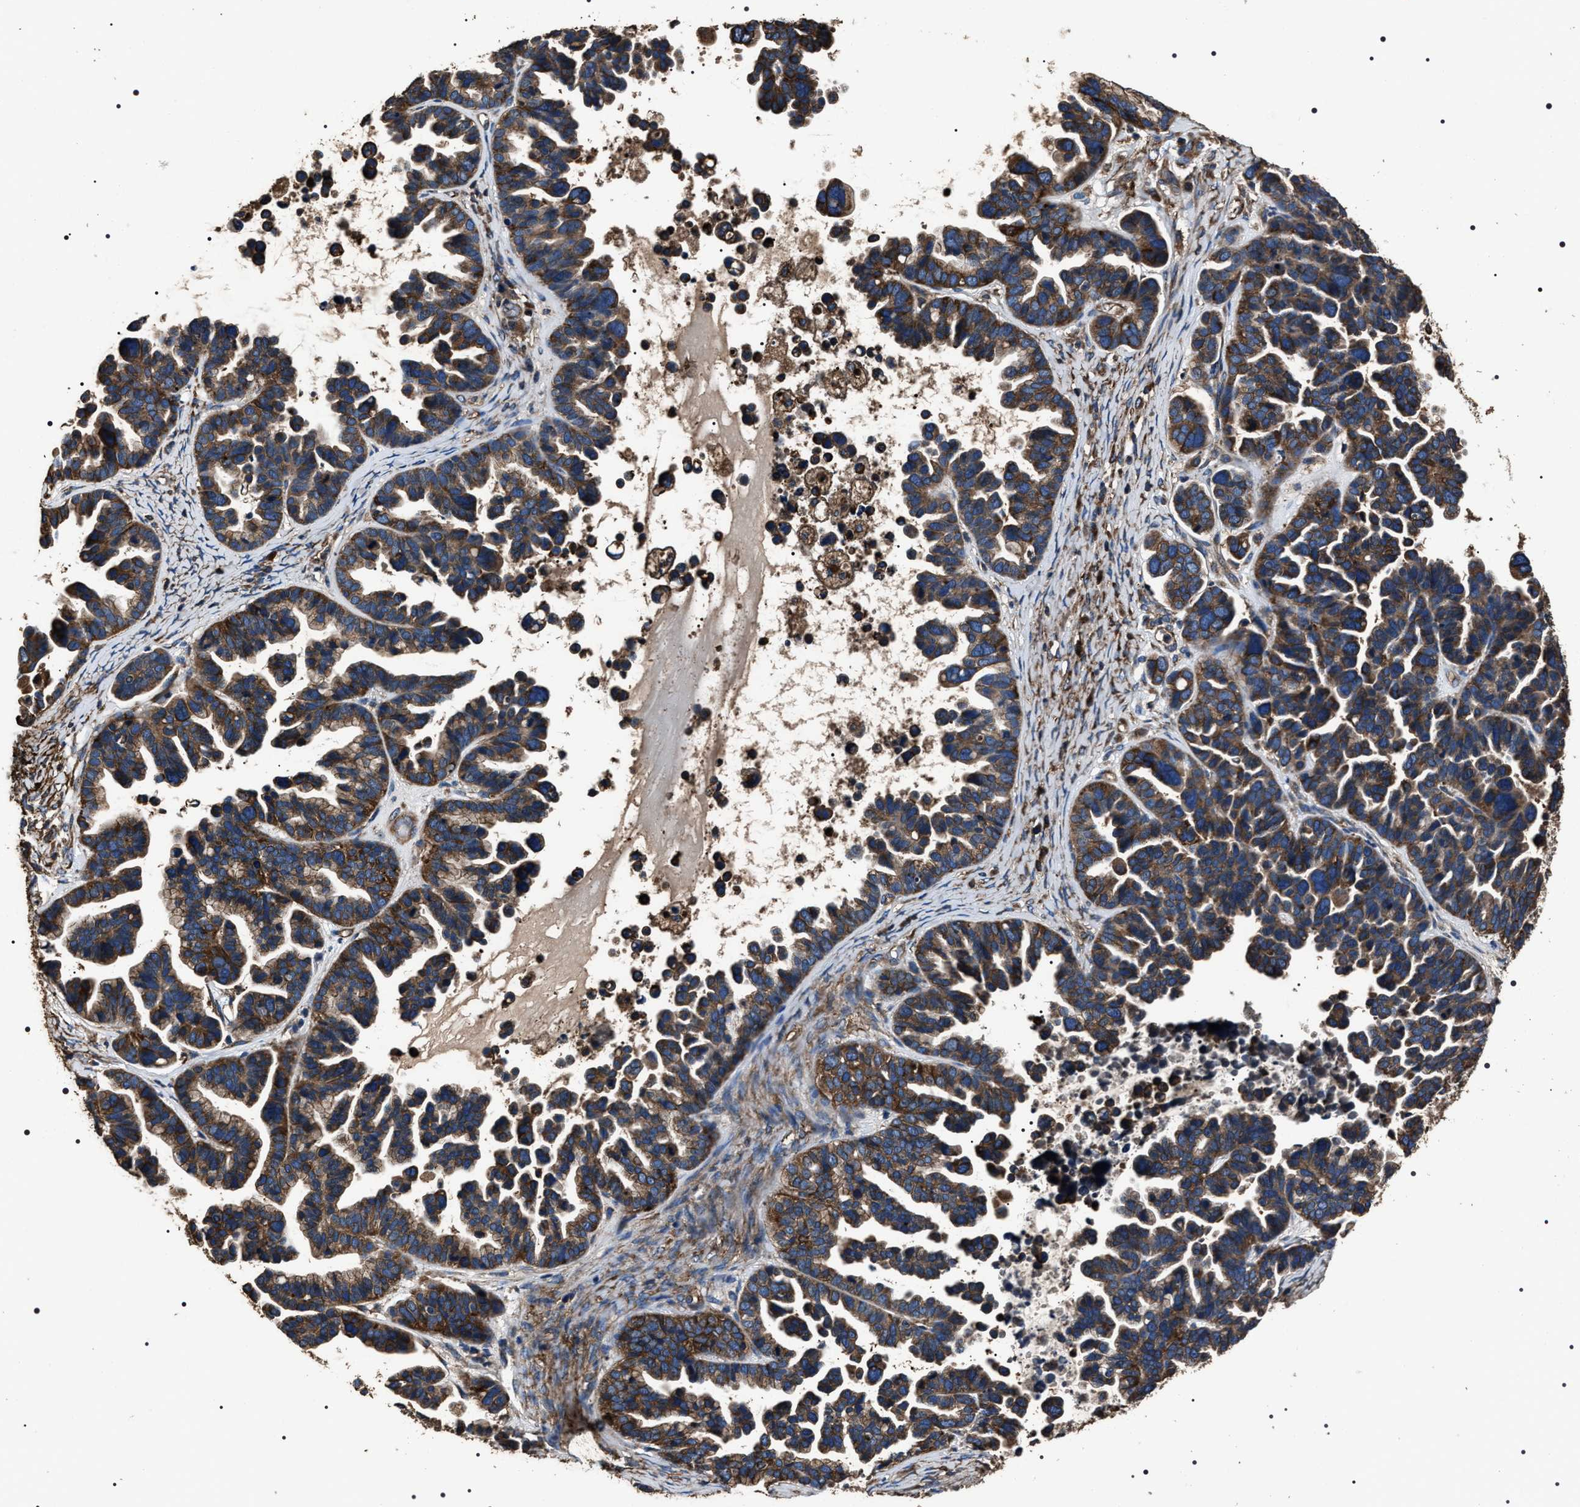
{"staining": {"intensity": "strong", "quantity": "25%-75%", "location": "cytoplasmic/membranous"}, "tissue": "ovarian cancer", "cell_type": "Tumor cells", "image_type": "cancer", "snomed": [{"axis": "morphology", "description": "Cystadenocarcinoma, serous, NOS"}, {"axis": "topography", "description": "Ovary"}], "caption": "DAB (3,3'-diaminobenzidine) immunohistochemical staining of ovarian serous cystadenocarcinoma exhibits strong cytoplasmic/membranous protein staining in about 25%-75% of tumor cells.", "gene": "HSCB", "patient": {"sex": "female", "age": 56}}